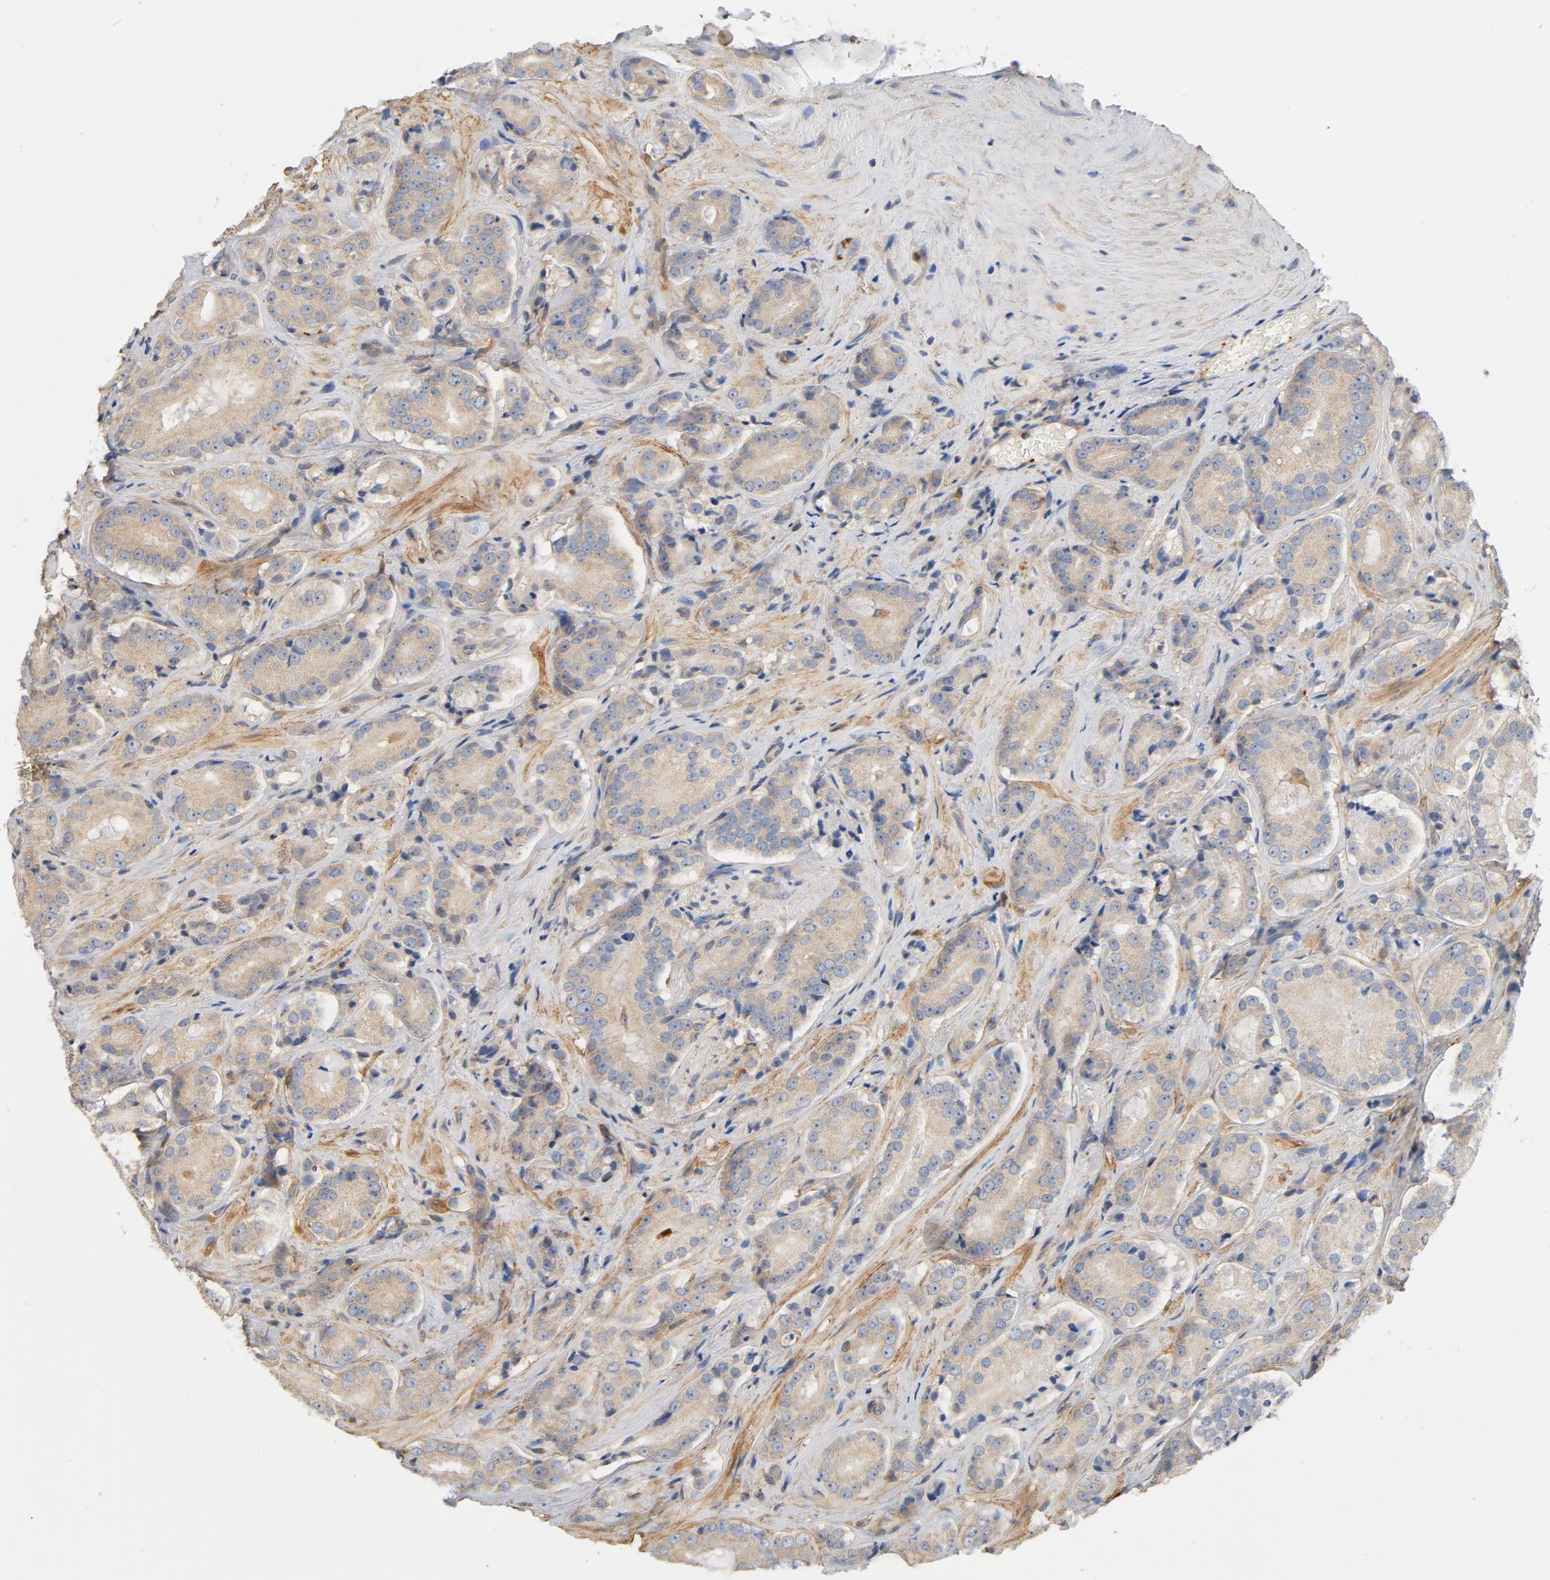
{"staining": {"intensity": "weak", "quantity": ">75%", "location": "cytoplasmic/membranous"}, "tissue": "prostate cancer", "cell_type": "Tumor cells", "image_type": "cancer", "snomed": [{"axis": "morphology", "description": "Adenocarcinoma, High grade"}, {"axis": "topography", "description": "Prostate"}], "caption": "Immunohistochemistry histopathology image of prostate cancer (adenocarcinoma (high-grade)) stained for a protein (brown), which shows low levels of weak cytoplasmic/membranous expression in about >75% of tumor cells.", "gene": "ILK", "patient": {"sex": "male", "age": 70}}